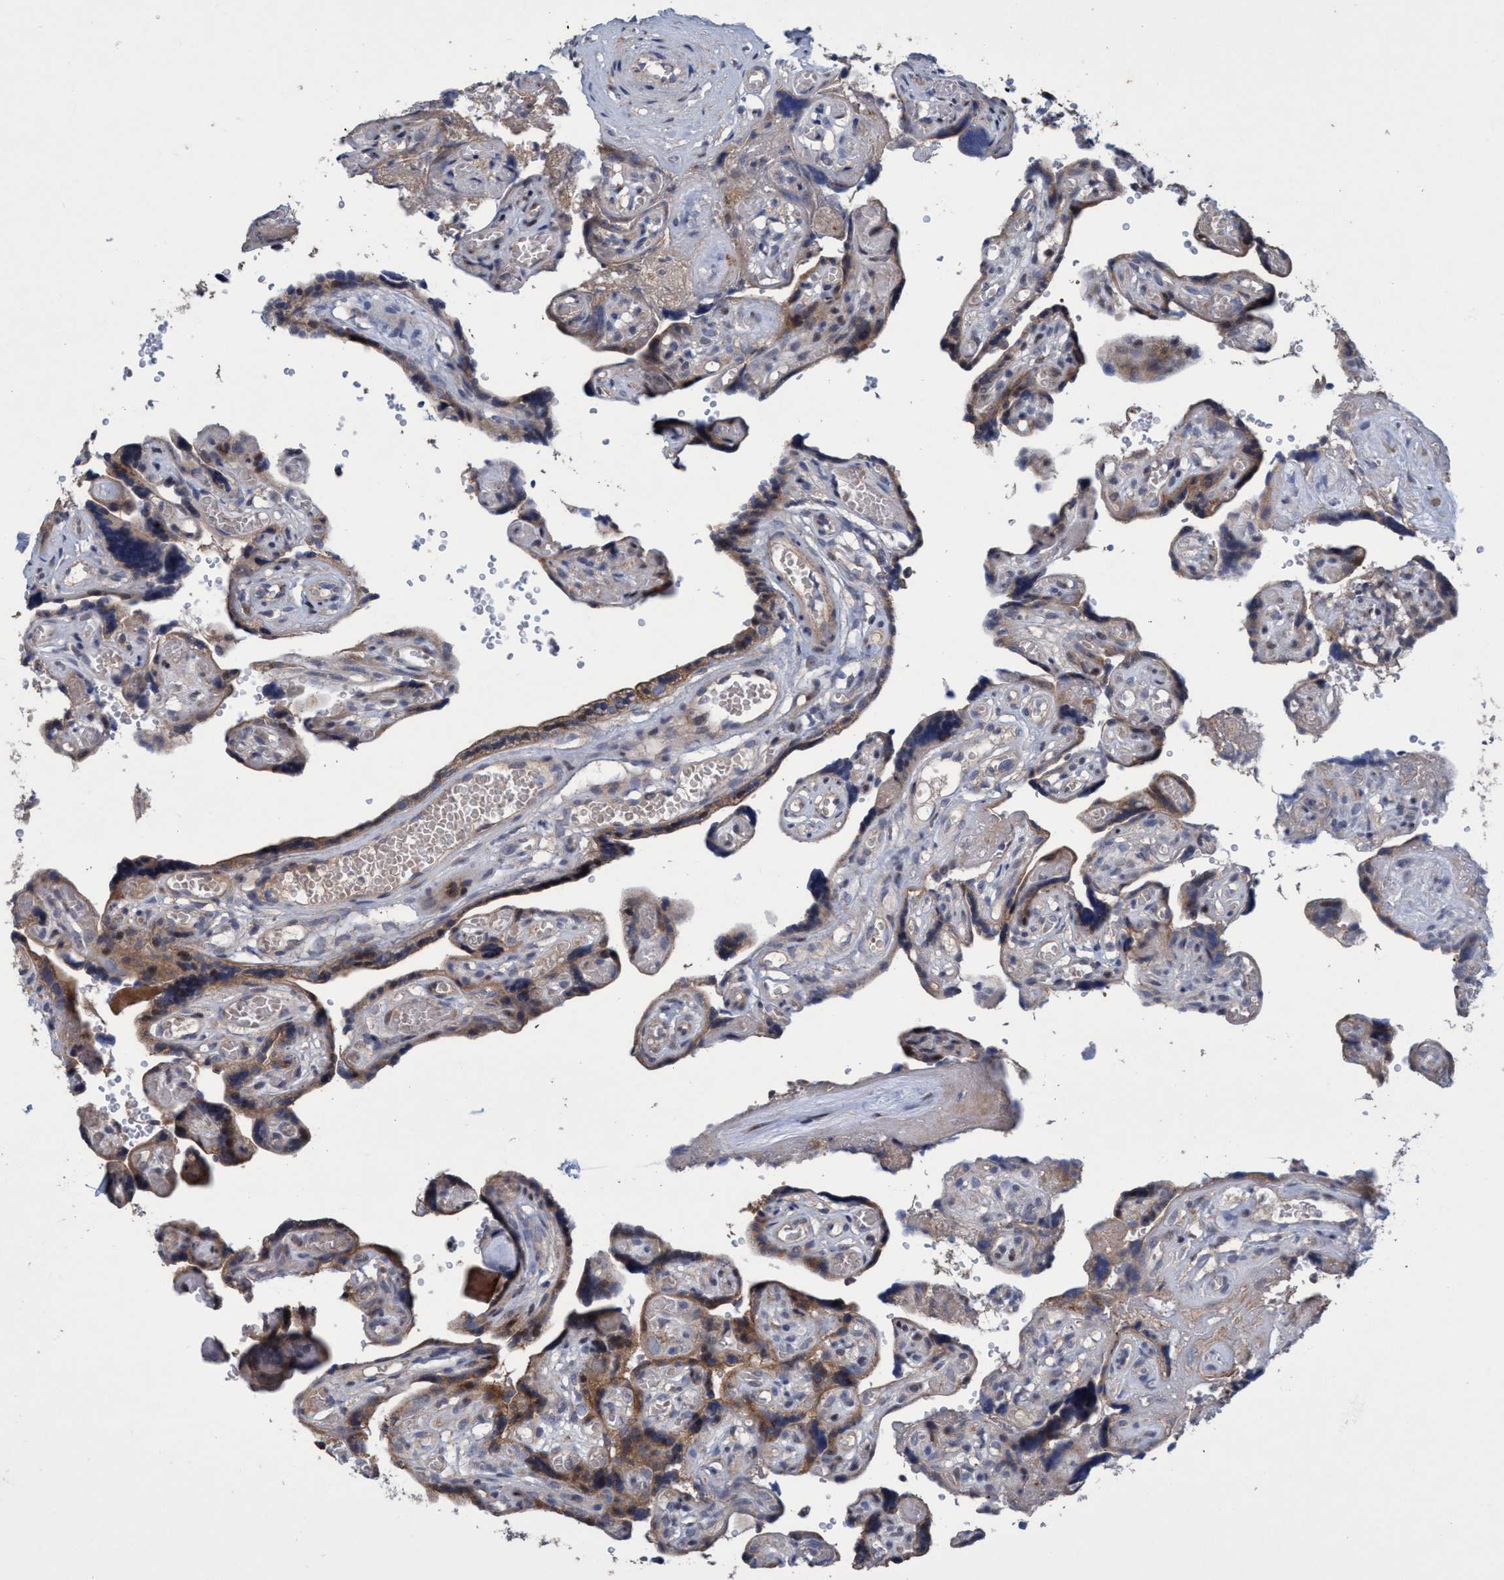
{"staining": {"intensity": "moderate", "quantity": ">75%", "location": "cytoplasmic/membranous"}, "tissue": "placenta", "cell_type": "Decidual cells", "image_type": "normal", "snomed": [{"axis": "morphology", "description": "Normal tissue, NOS"}, {"axis": "topography", "description": "Placenta"}], "caption": "Placenta stained with DAB immunohistochemistry (IHC) displays medium levels of moderate cytoplasmic/membranous expression in approximately >75% of decidual cells. (DAB (3,3'-diaminobenzidine) = brown stain, brightfield microscopy at high magnification).", "gene": "ZNF677", "patient": {"sex": "female", "age": 30}}